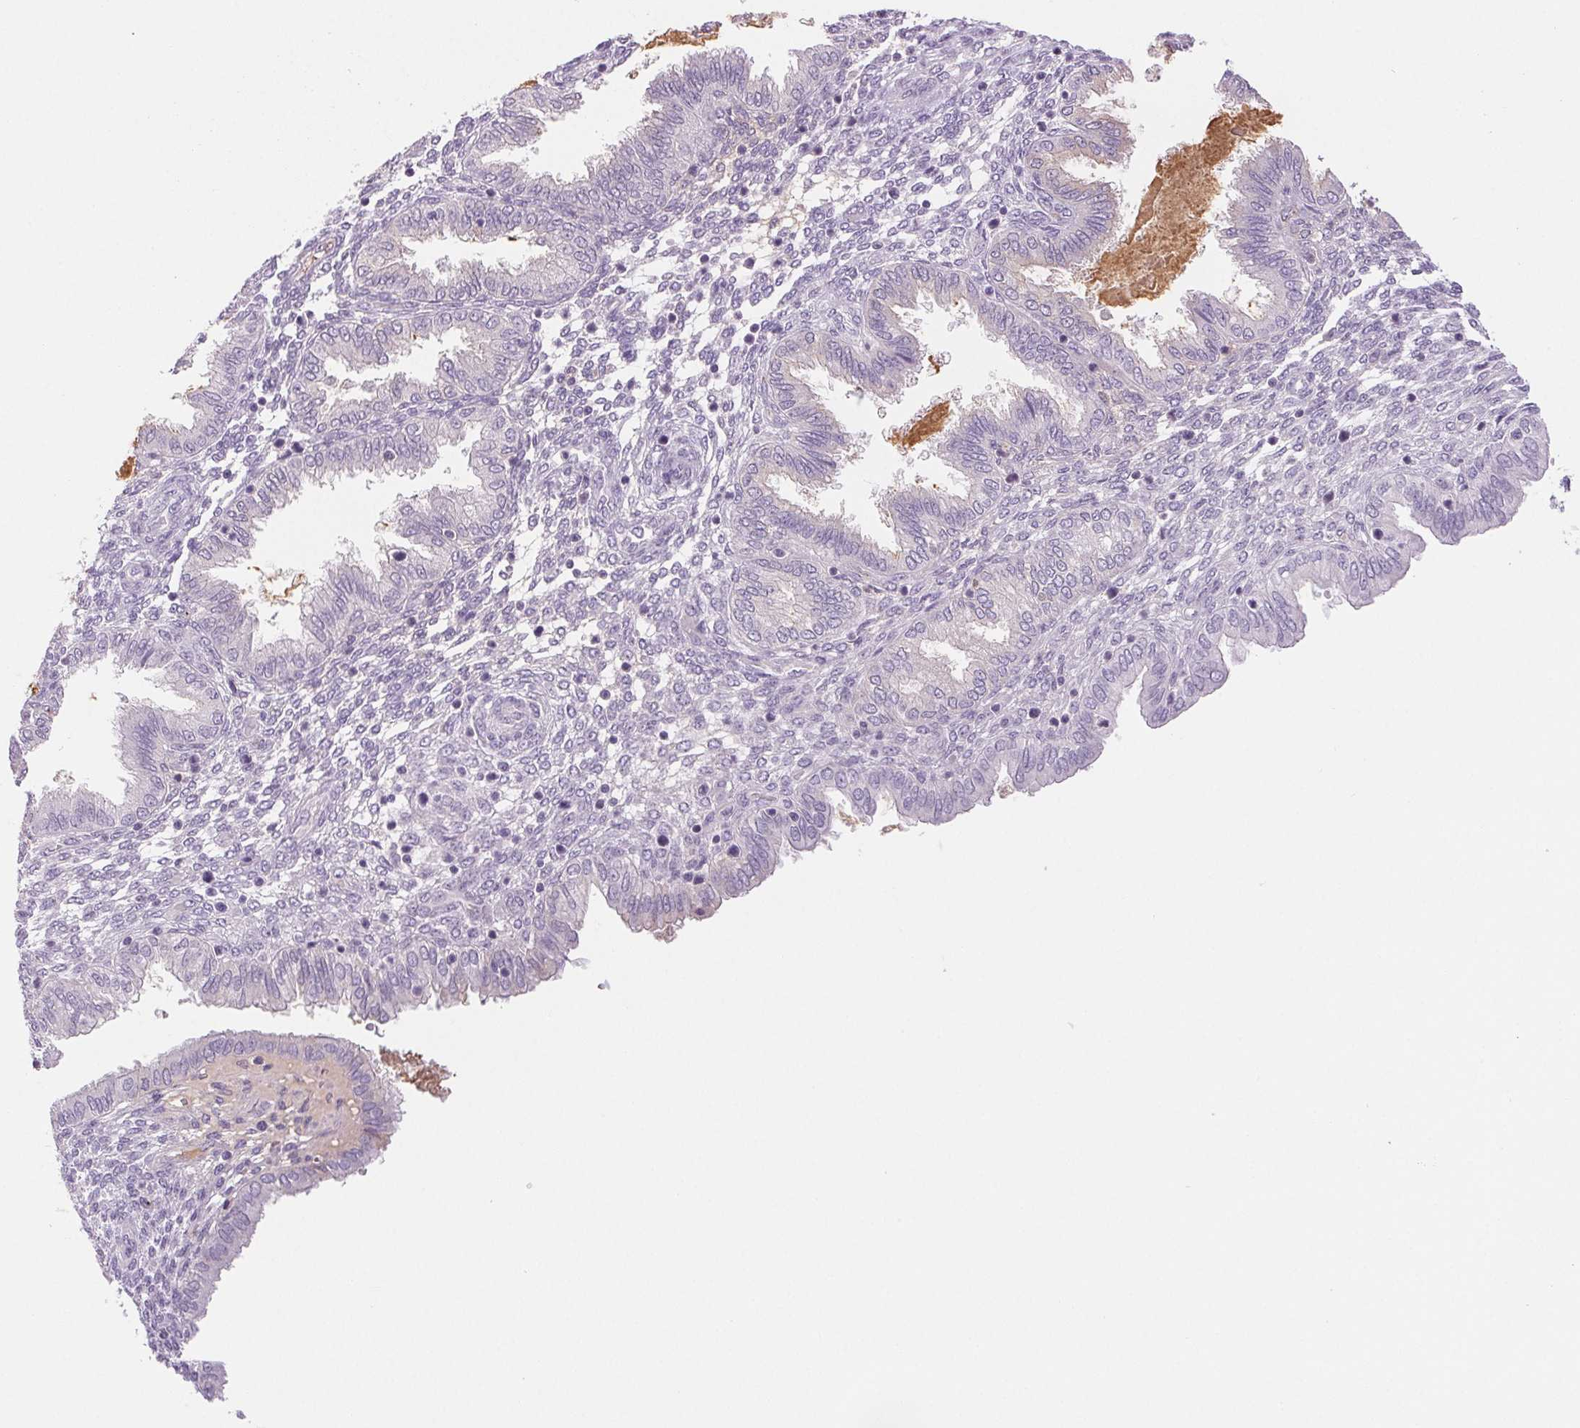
{"staining": {"intensity": "negative", "quantity": "none", "location": "none"}, "tissue": "endometrium", "cell_type": "Cells in endometrial stroma", "image_type": "normal", "snomed": [{"axis": "morphology", "description": "Normal tissue, NOS"}, {"axis": "topography", "description": "Endometrium"}], "caption": "The photomicrograph reveals no staining of cells in endometrial stroma in benign endometrium. Nuclei are stained in blue.", "gene": "IFIT1B", "patient": {"sex": "female", "age": 33}}